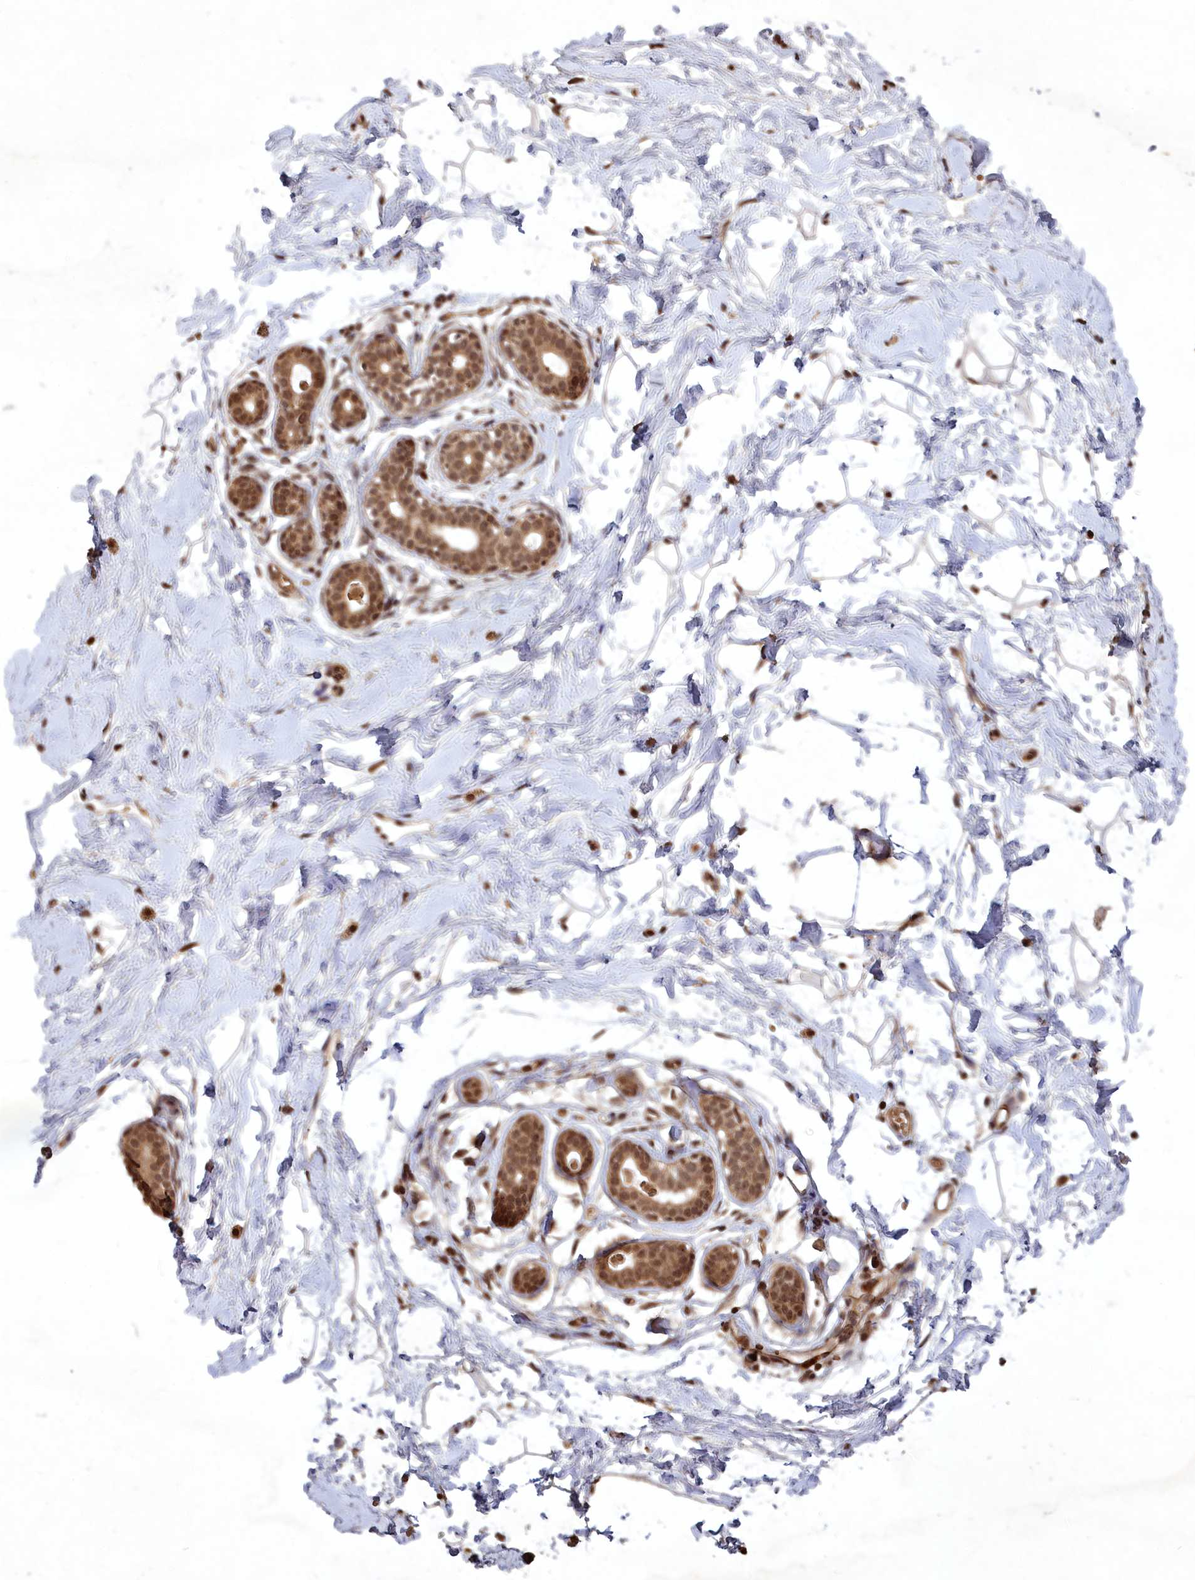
{"staining": {"intensity": "moderate", "quantity": ">75%", "location": "cytoplasmic/membranous,nuclear"}, "tissue": "breast", "cell_type": "Adipocytes", "image_type": "normal", "snomed": [{"axis": "morphology", "description": "Normal tissue, NOS"}, {"axis": "morphology", "description": "Adenoma, NOS"}, {"axis": "topography", "description": "Breast"}], "caption": "IHC image of normal human breast stained for a protein (brown), which exhibits medium levels of moderate cytoplasmic/membranous,nuclear positivity in approximately >75% of adipocytes.", "gene": "SRMS", "patient": {"sex": "female", "age": 23}}